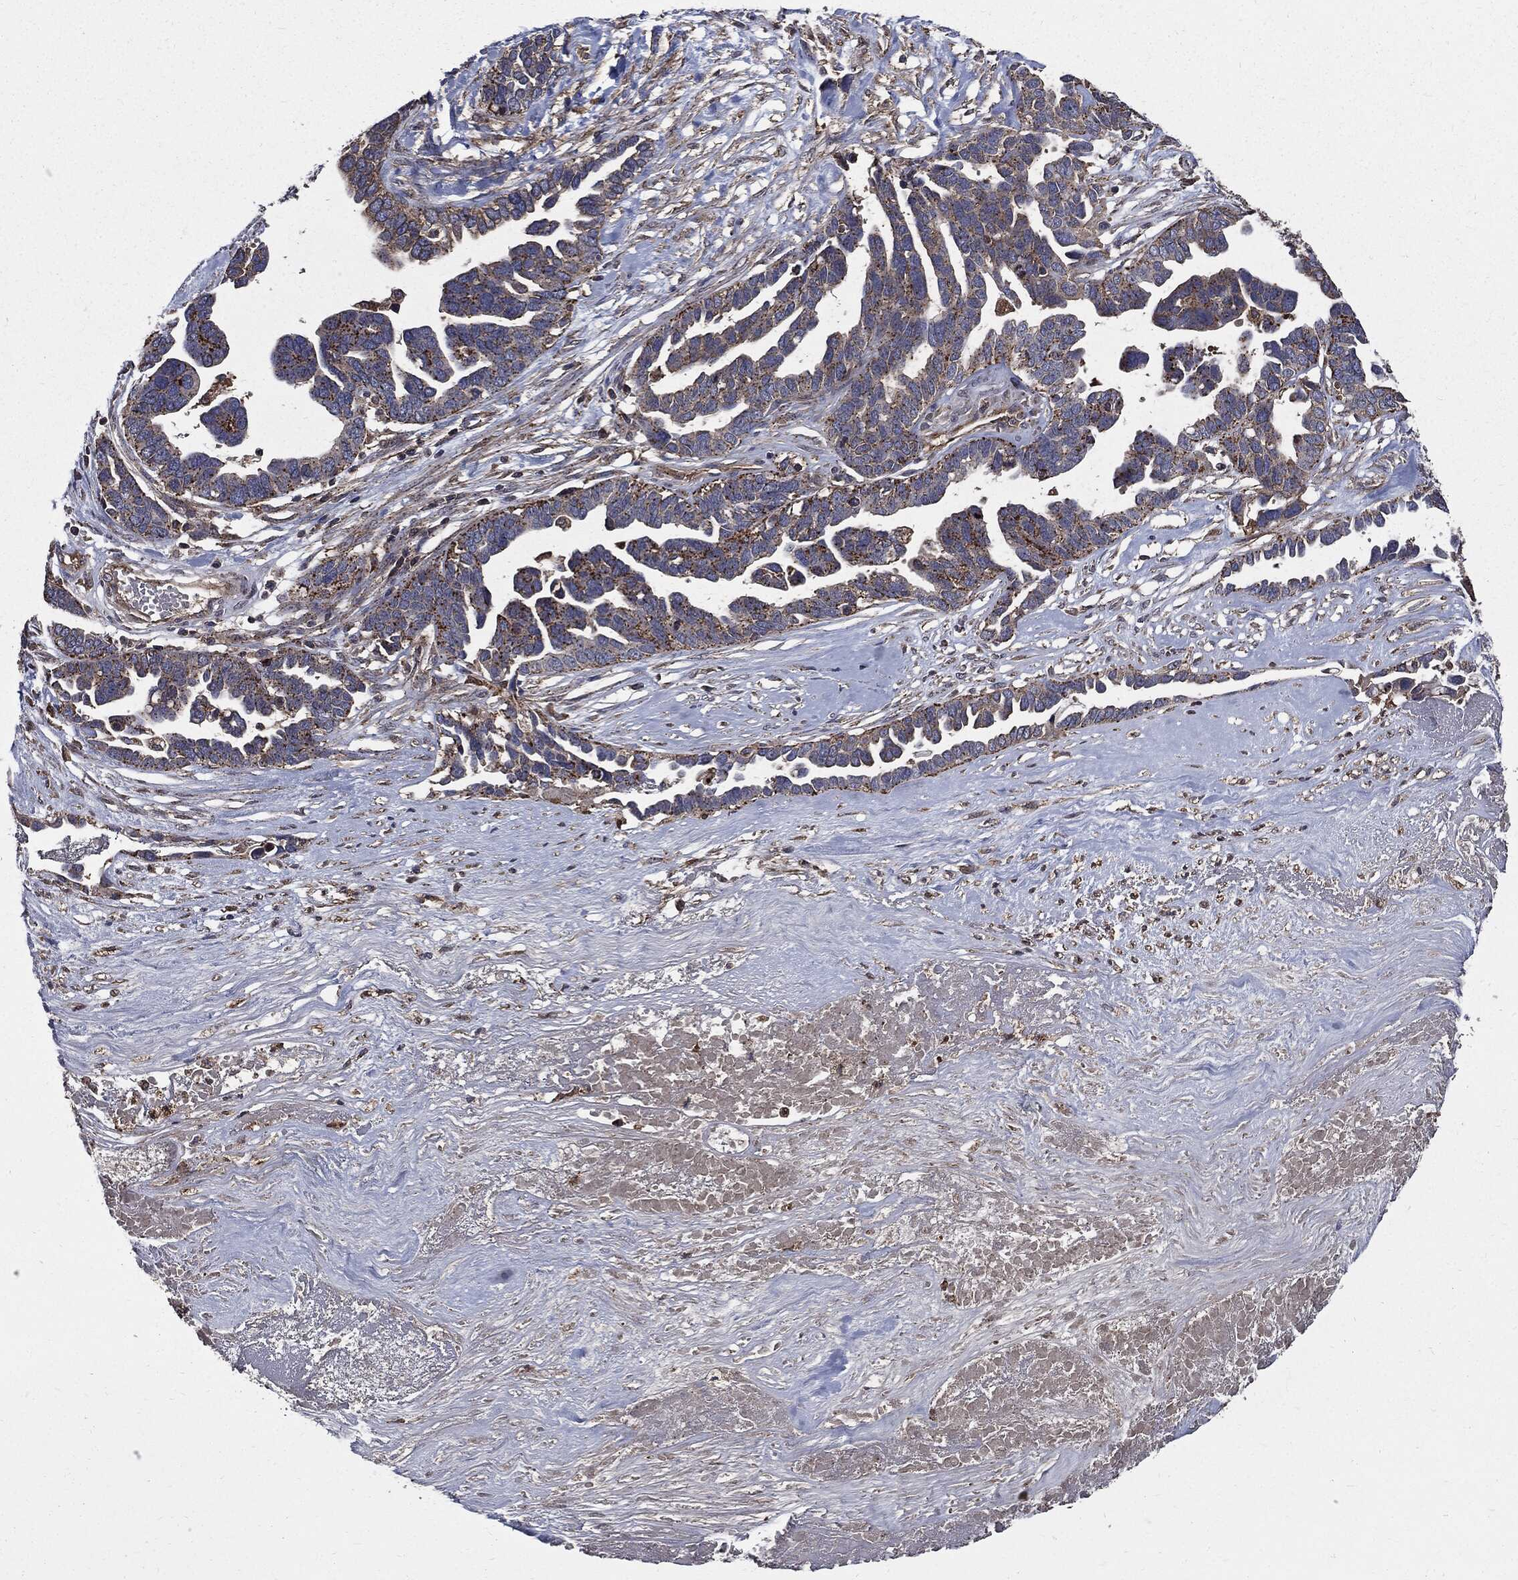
{"staining": {"intensity": "moderate", "quantity": "25%-75%", "location": "cytoplasmic/membranous"}, "tissue": "ovarian cancer", "cell_type": "Tumor cells", "image_type": "cancer", "snomed": [{"axis": "morphology", "description": "Cystadenocarcinoma, serous, NOS"}, {"axis": "topography", "description": "Ovary"}], "caption": "Serous cystadenocarcinoma (ovarian) tissue demonstrates moderate cytoplasmic/membranous expression in about 25%-75% of tumor cells", "gene": "PDCD6IP", "patient": {"sex": "female", "age": 54}}